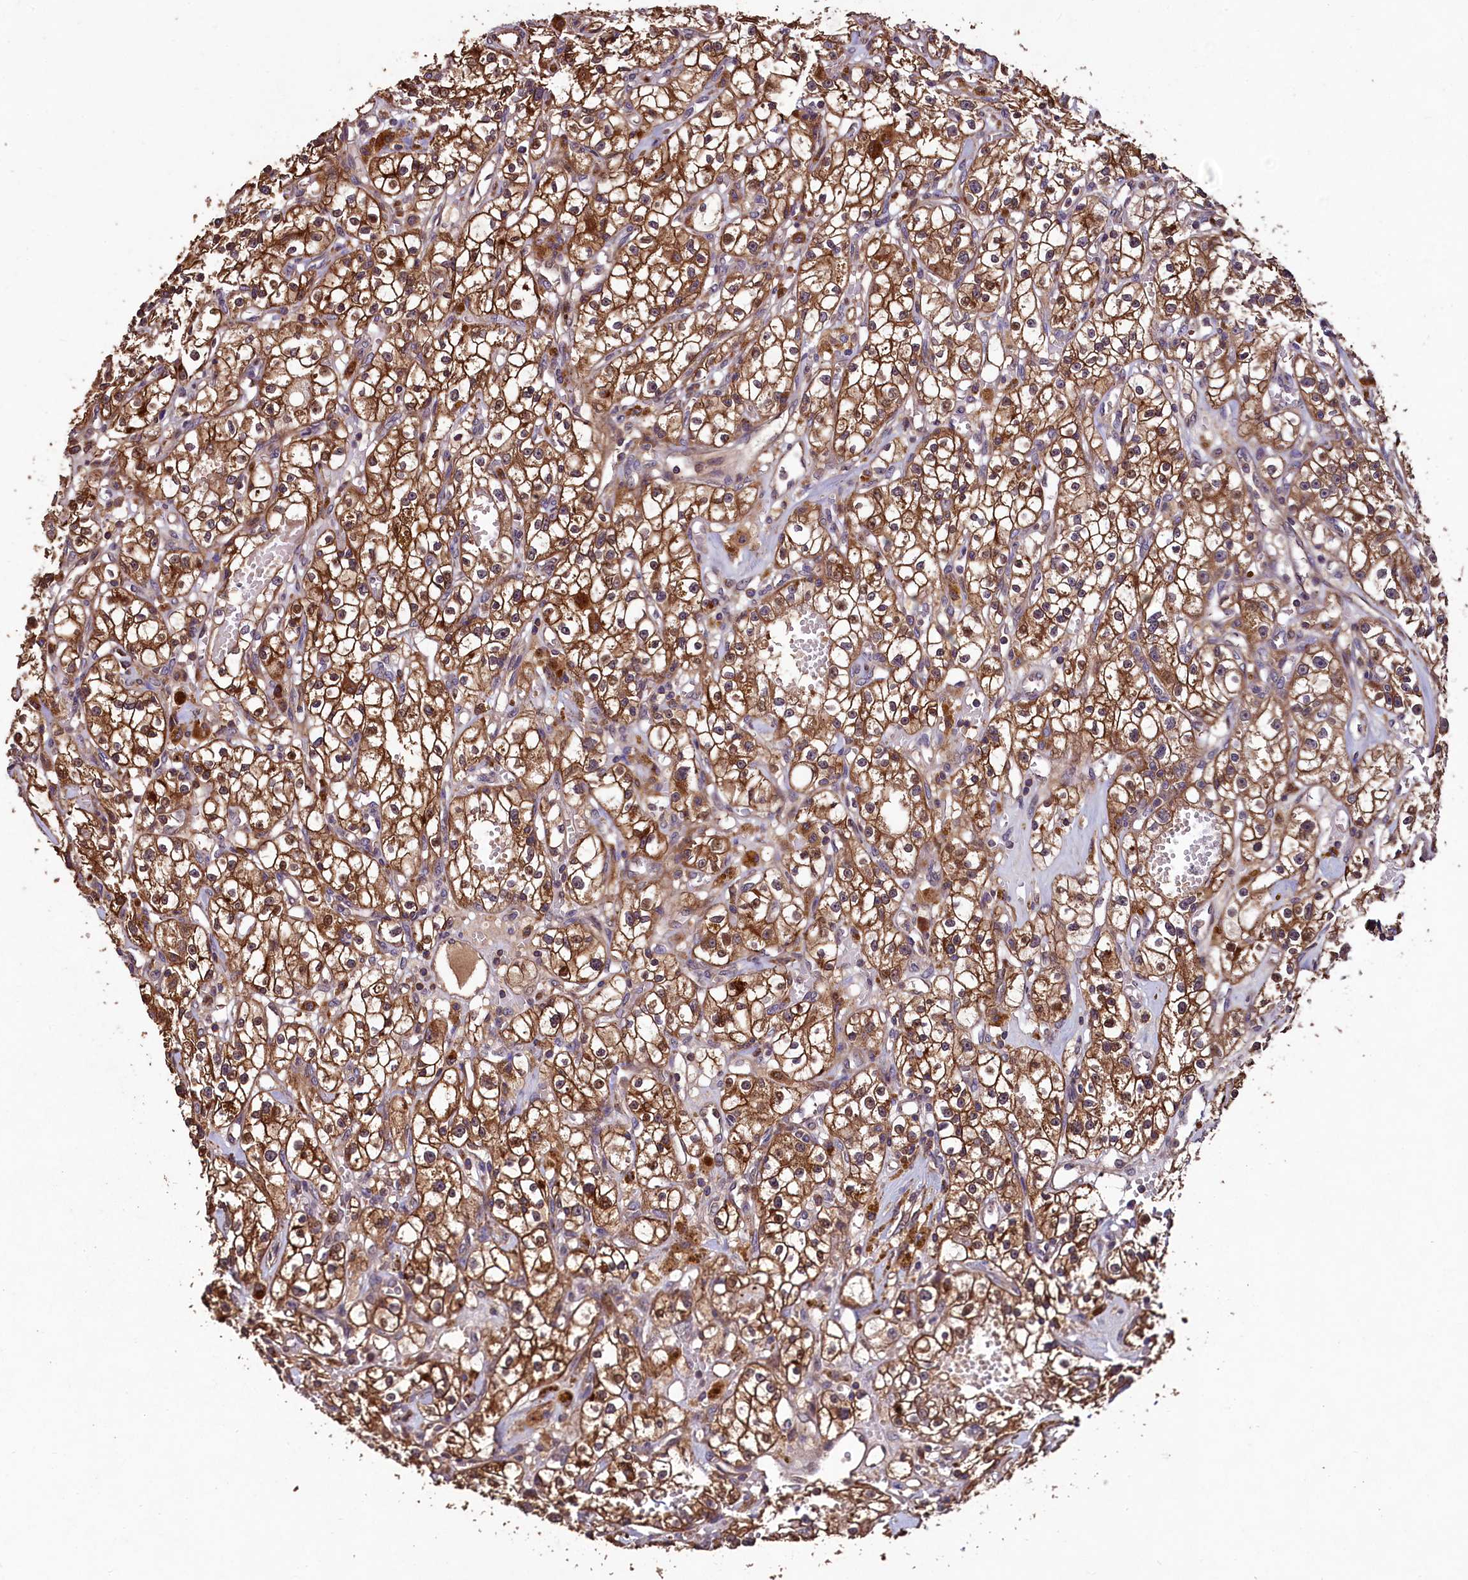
{"staining": {"intensity": "strong", "quantity": ">75%", "location": "cytoplasmic/membranous"}, "tissue": "renal cancer", "cell_type": "Tumor cells", "image_type": "cancer", "snomed": [{"axis": "morphology", "description": "Adenocarcinoma, NOS"}, {"axis": "topography", "description": "Kidney"}], "caption": "Protein staining by immunohistochemistry (IHC) exhibits strong cytoplasmic/membranous positivity in about >75% of tumor cells in renal adenocarcinoma.", "gene": "TMEM98", "patient": {"sex": "male", "age": 56}}